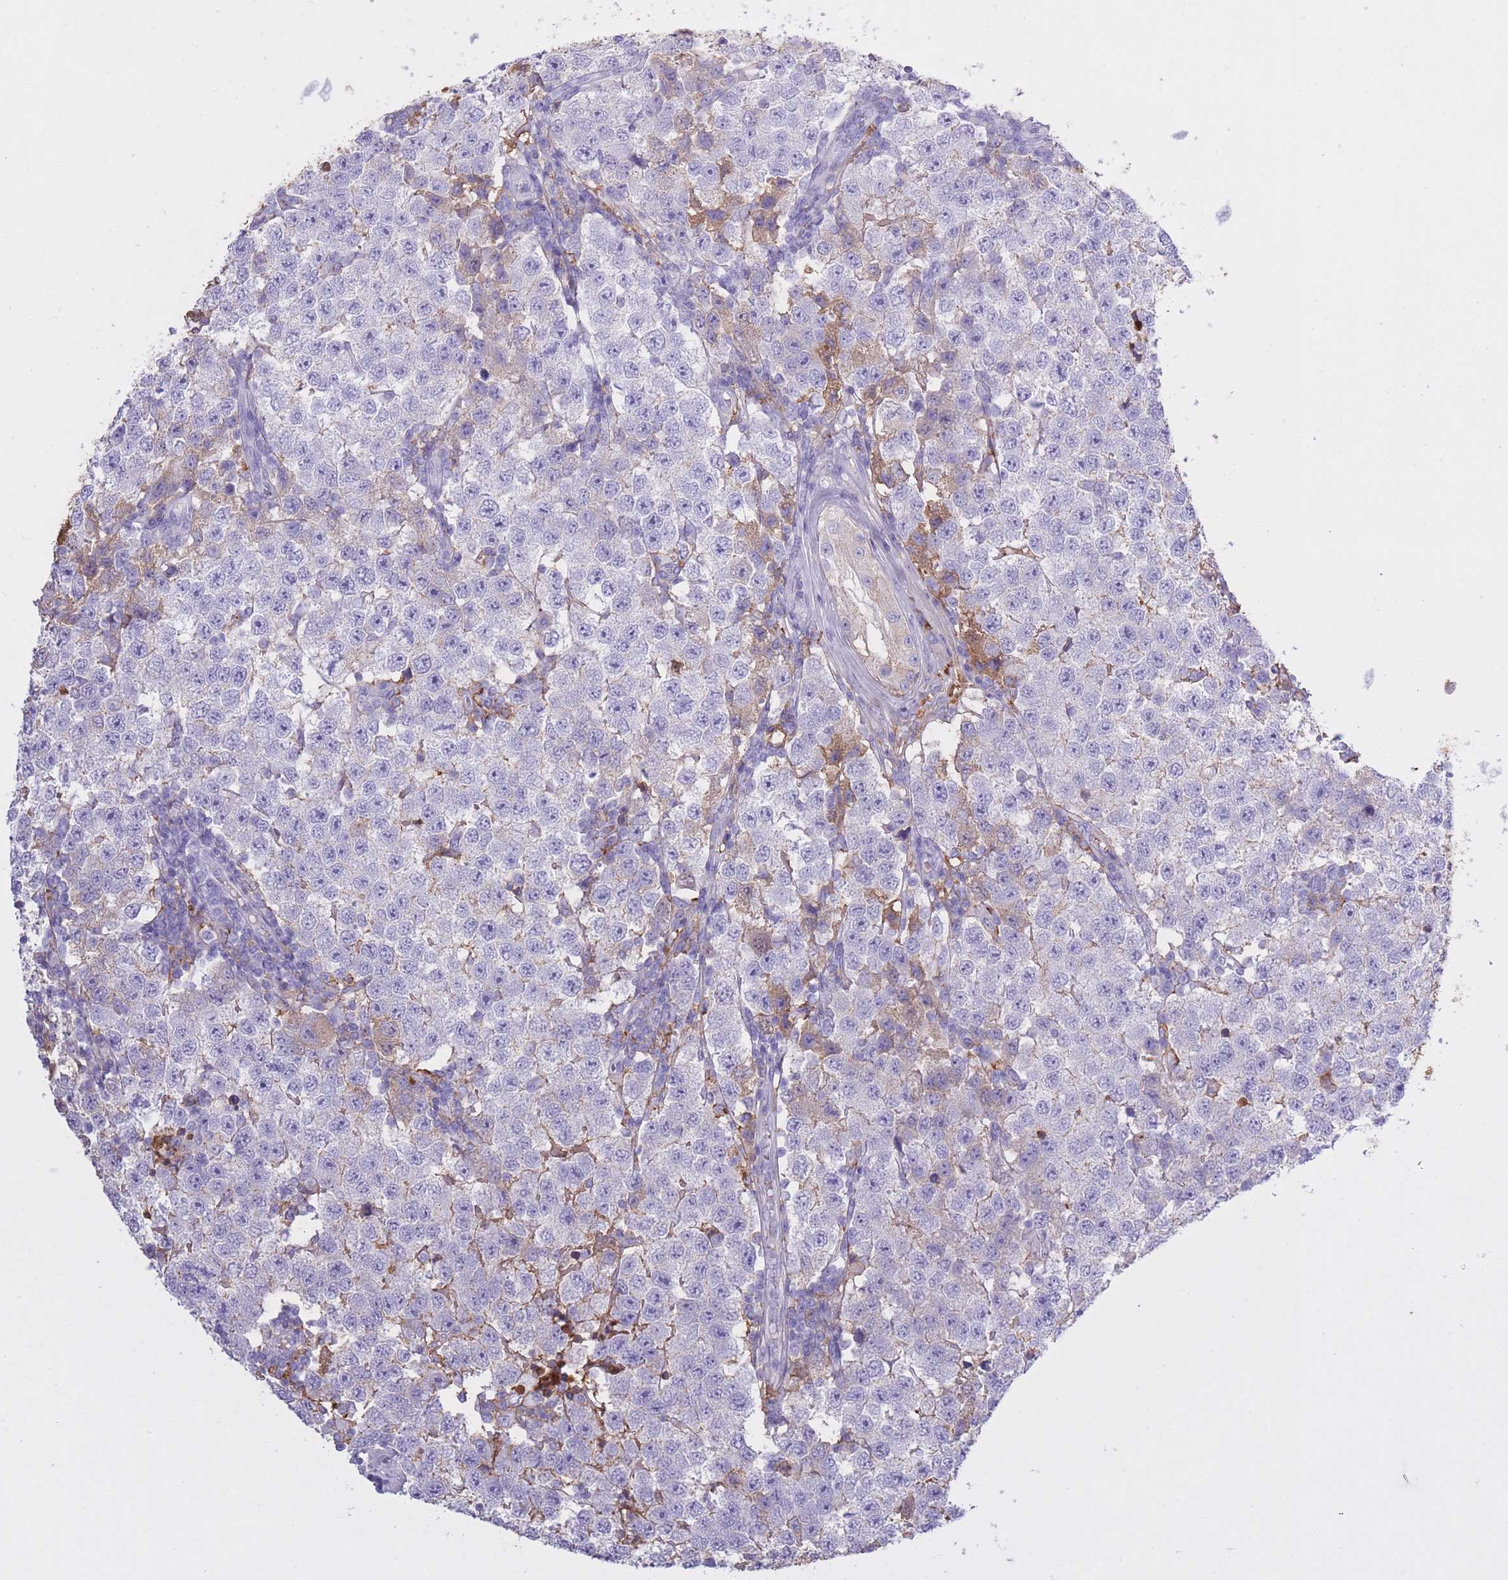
{"staining": {"intensity": "negative", "quantity": "none", "location": "none"}, "tissue": "testis cancer", "cell_type": "Tumor cells", "image_type": "cancer", "snomed": [{"axis": "morphology", "description": "Seminoma, NOS"}, {"axis": "topography", "description": "Testis"}], "caption": "This histopathology image is of testis seminoma stained with immunohistochemistry (IHC) to label a protein in brown with the nuclei are counter-stained blue. There is no expression in tumor cells.", "gene": "AP3S2", "patient": {"sex": "male", "age": 34}}